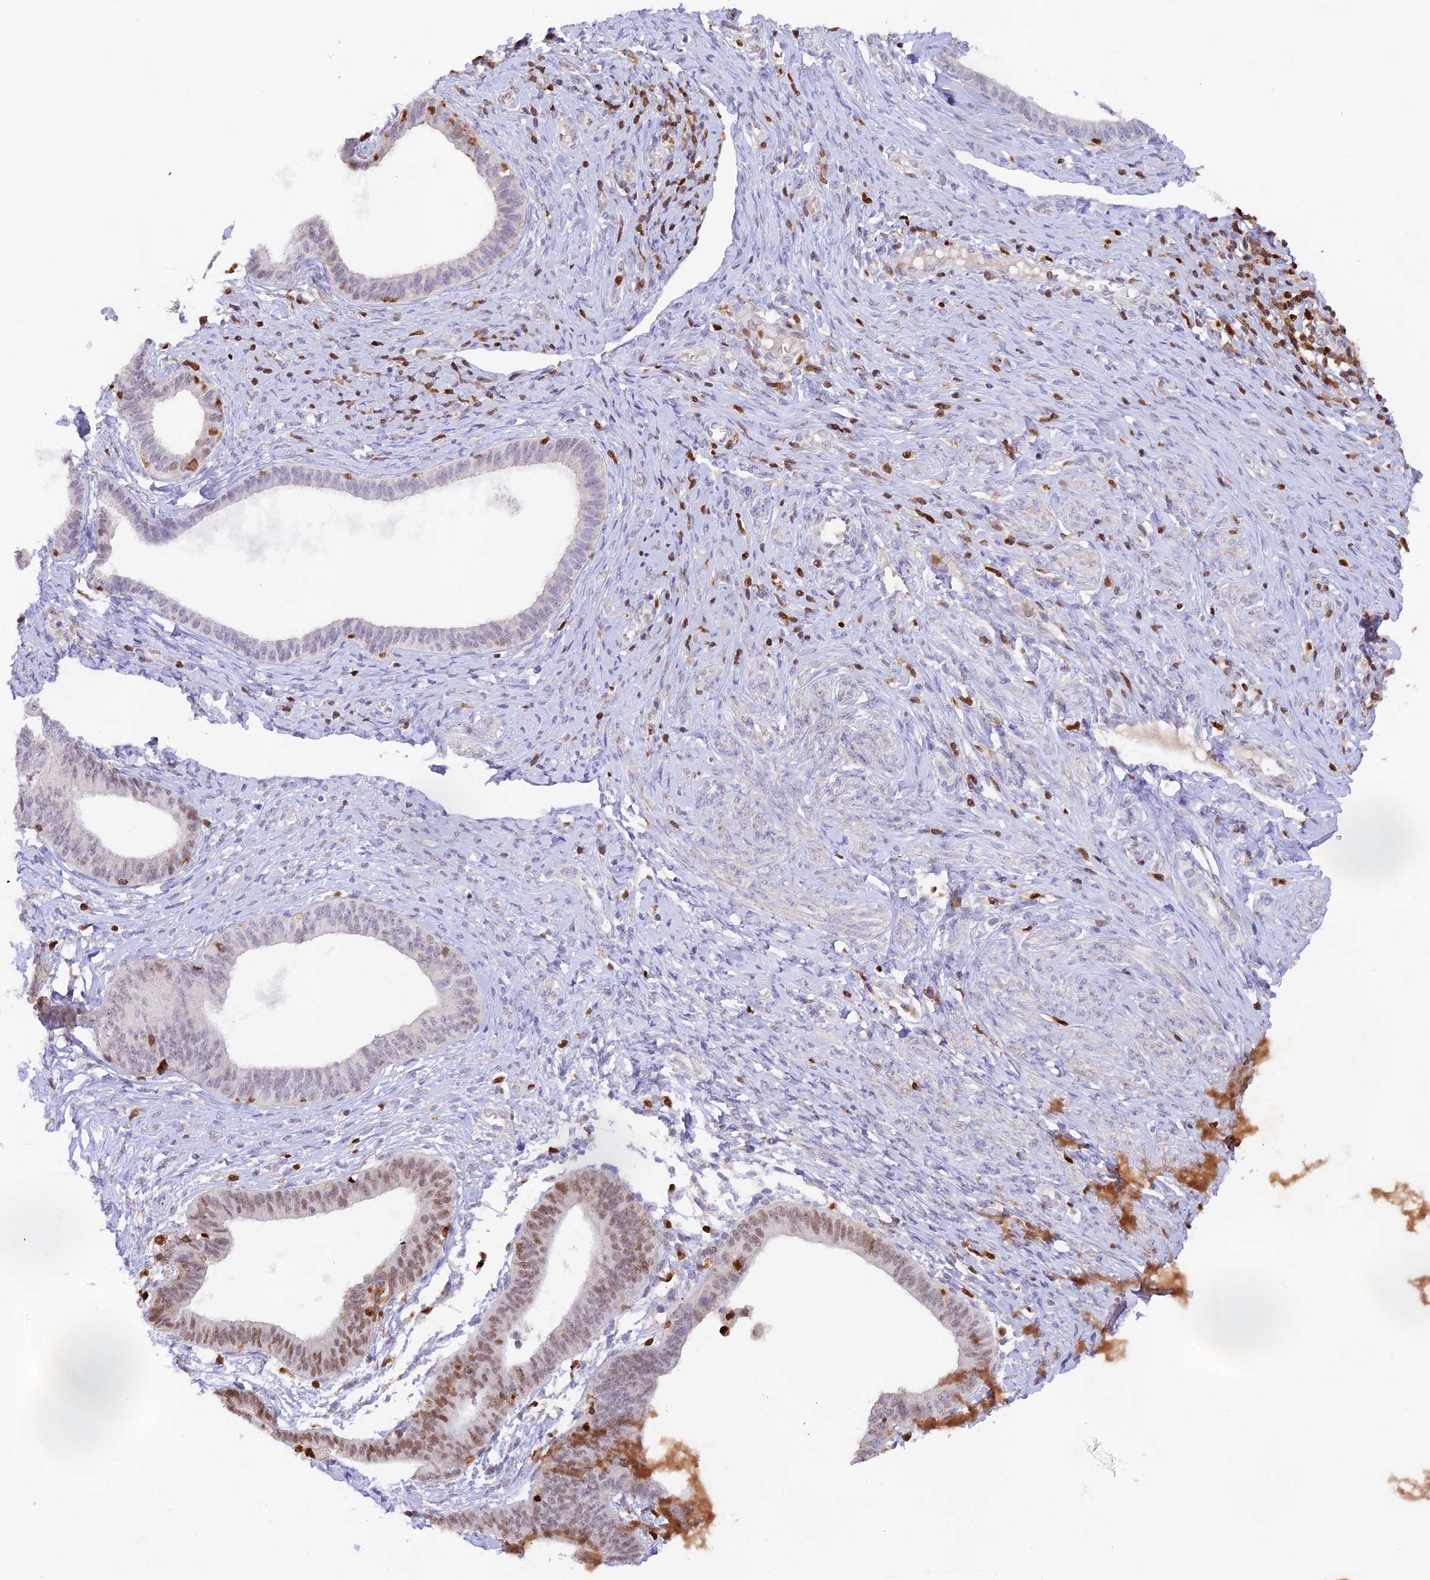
{"staining": {"intensity": "moderate", "quantity": "<25%", "location": "nuclear"}, "tissue": "endometrial cancer", "cell_type": "Tumor cells", "image_type": "cancer", "snomed": [{"axis": "morphology", "description": "Adenocarcinoma, NOS"}, {"axis": "topography", "description": "Endometrium"}], "caption": "Immunohistochemical staining of endometrial cancer (adenocarcinoma) exhibits low levels of moderate nuclear protein staining in about <25% of tumor cells.", "gene": "DENND1C", "patient": {"sex": "female", "age": 79}}